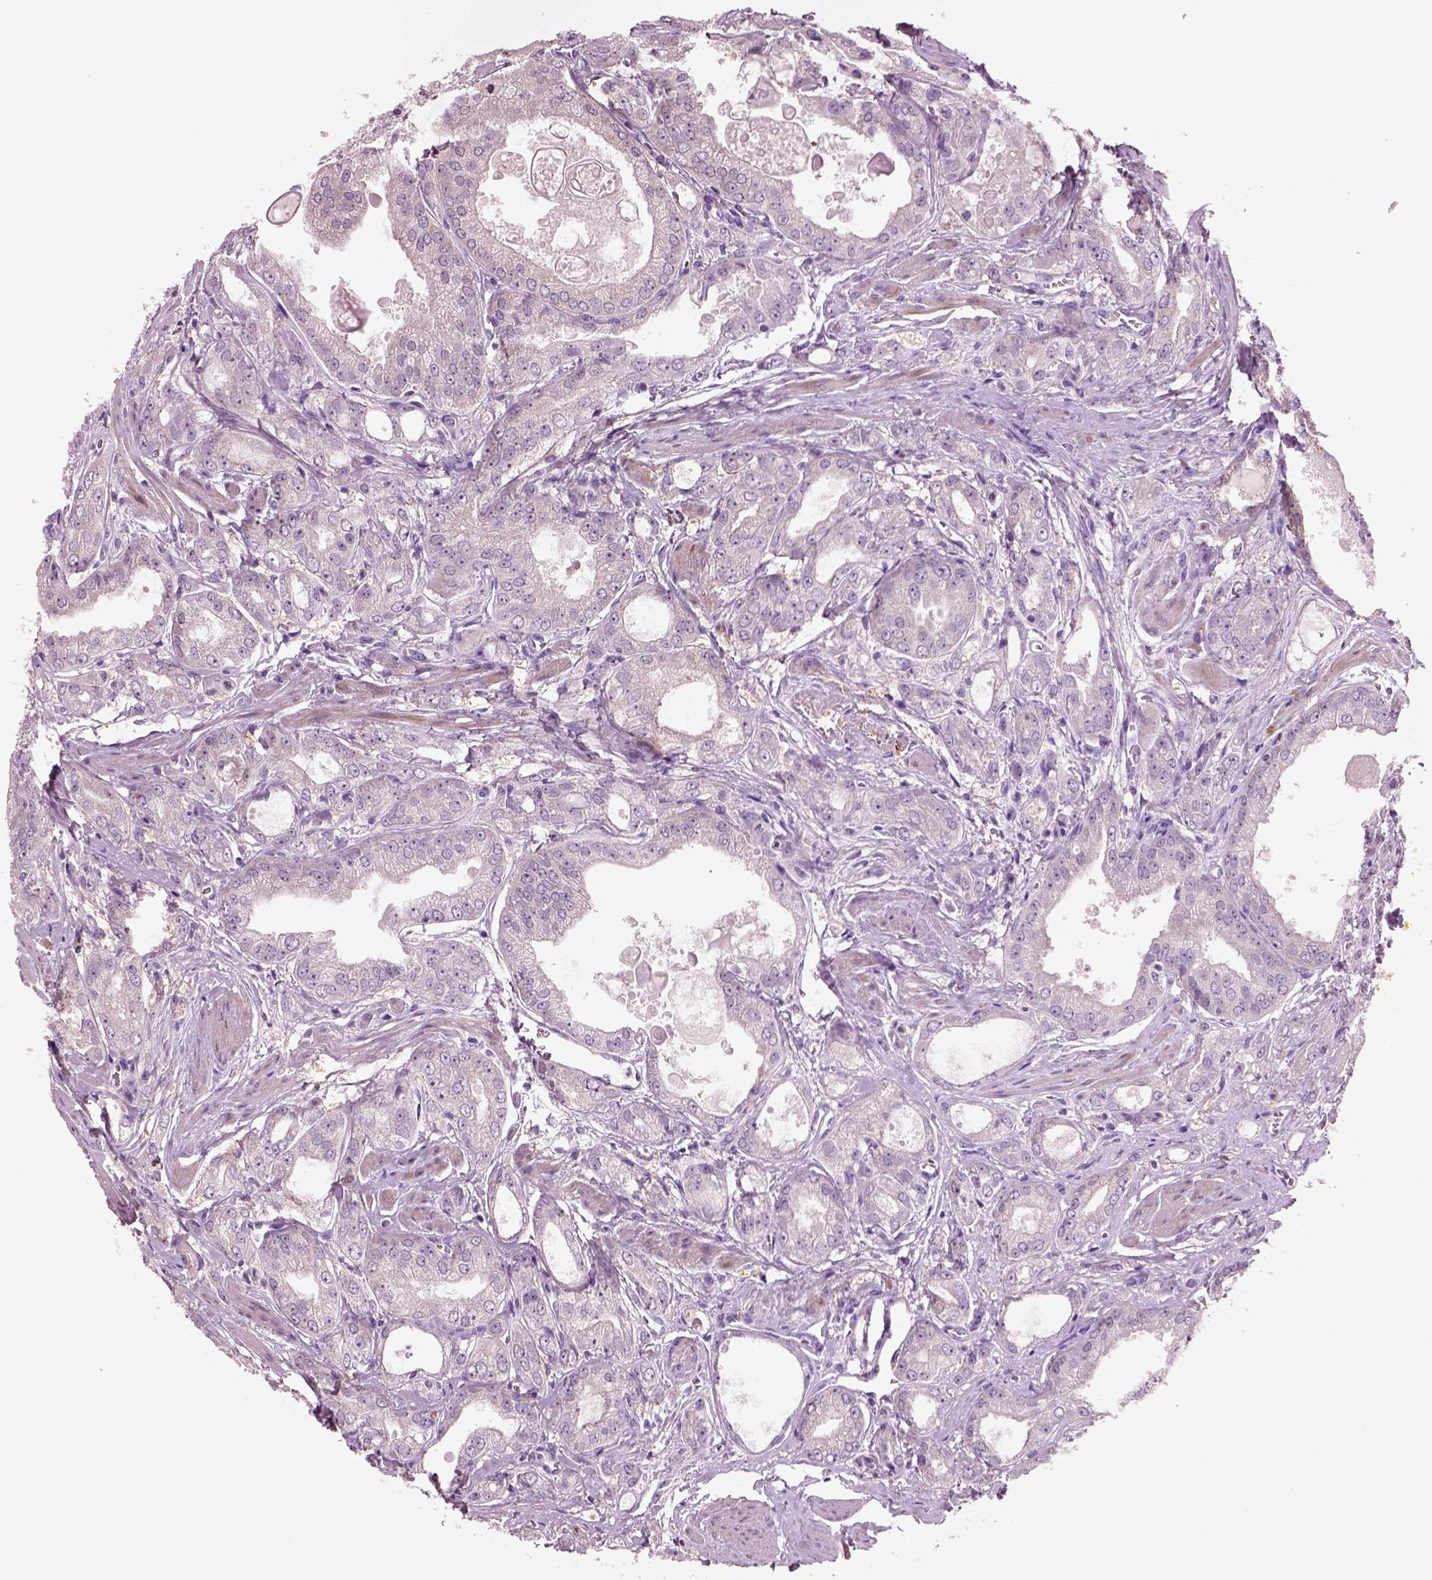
{"staining": {"intensity": "negative", "quantity": "none", "location": "none"}, "tissue": "prostate cancer", "cell_type": "Tumor cells", "image_type": "cancer", "snomed": [{"axis": "morphology", "description": "Adenocarcinoma, NOS"}, {"axis": "morphology", "description": "Adenocarcinoma, High grade"}, {"axis": "topography", "description": "Prostate"}], "caption": "Immunohistochemistry histopathology image of neoplastic tissue: prostate cancer stained with DAB demonstrates no significant protein positivity in tumor cells. (Stains: DAB (3,3'-diaminobenzidine) immunohistochemistry (IHC) with hematoxylin counter stain, Microscopy: brightfield microscopy at high magnification).", "gene": "PLPP7", "patient": {"sex": "male", "age": 70}}